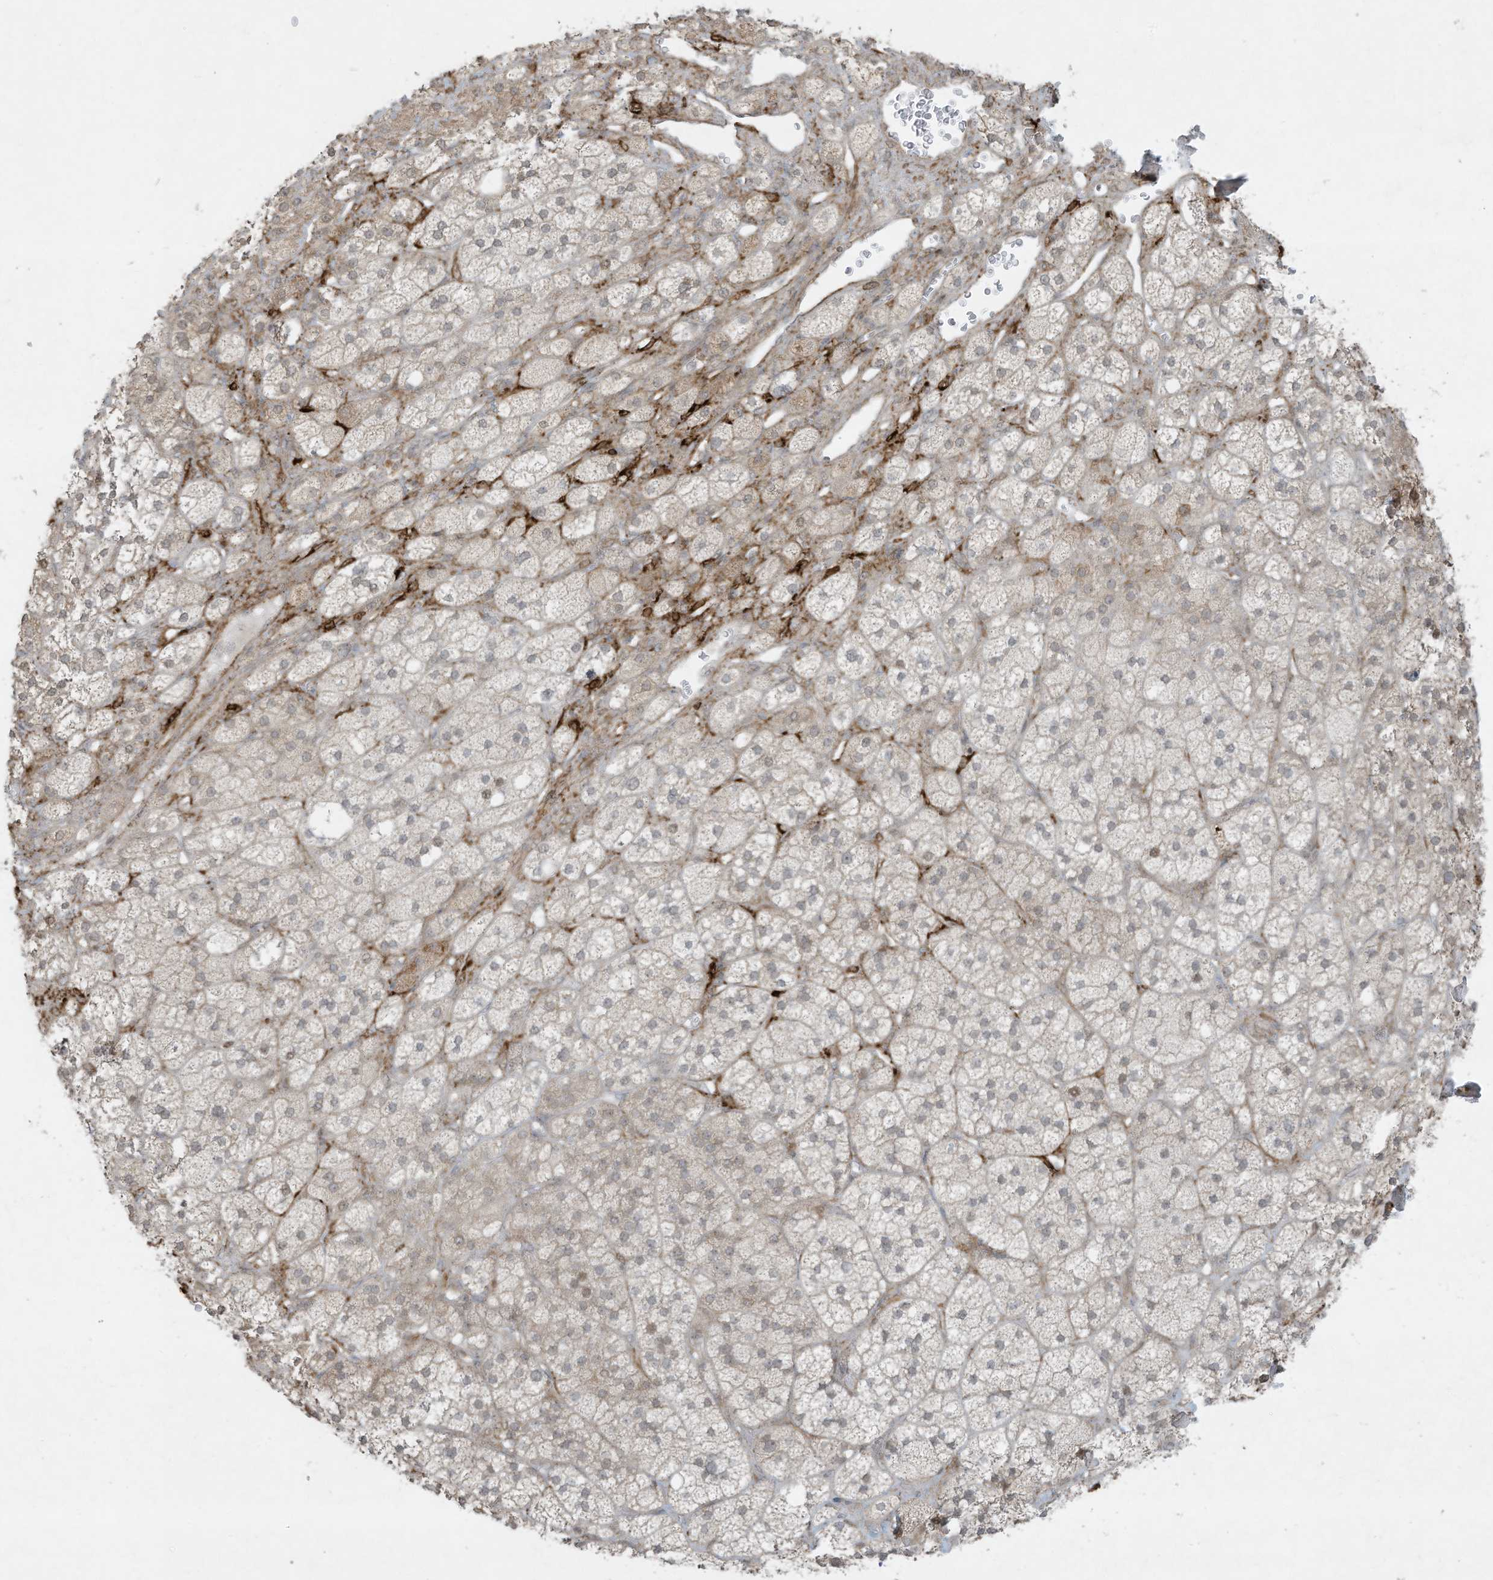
{"staining": {"intensity": "moderate", "quantity": "<25%", "location": "cytoplasmic/membranous"}, "tissue": "adrenal gland", "cell_type": "Glandular cells", "image_type": "normal", "snomed": [{"axis": "morphology", "description": "Normal tissue, NOS"}, {"axis": "topography", "description": "Adrenal gland"}], "caption": "Brown immunohistochemical staining in benign human adrenal gland displays moderate cytoplasmic/membranous positivity in about <25% of glandular cells.", "gene": "ZNF263", "patient": {"sex": "male", "age": 61}}